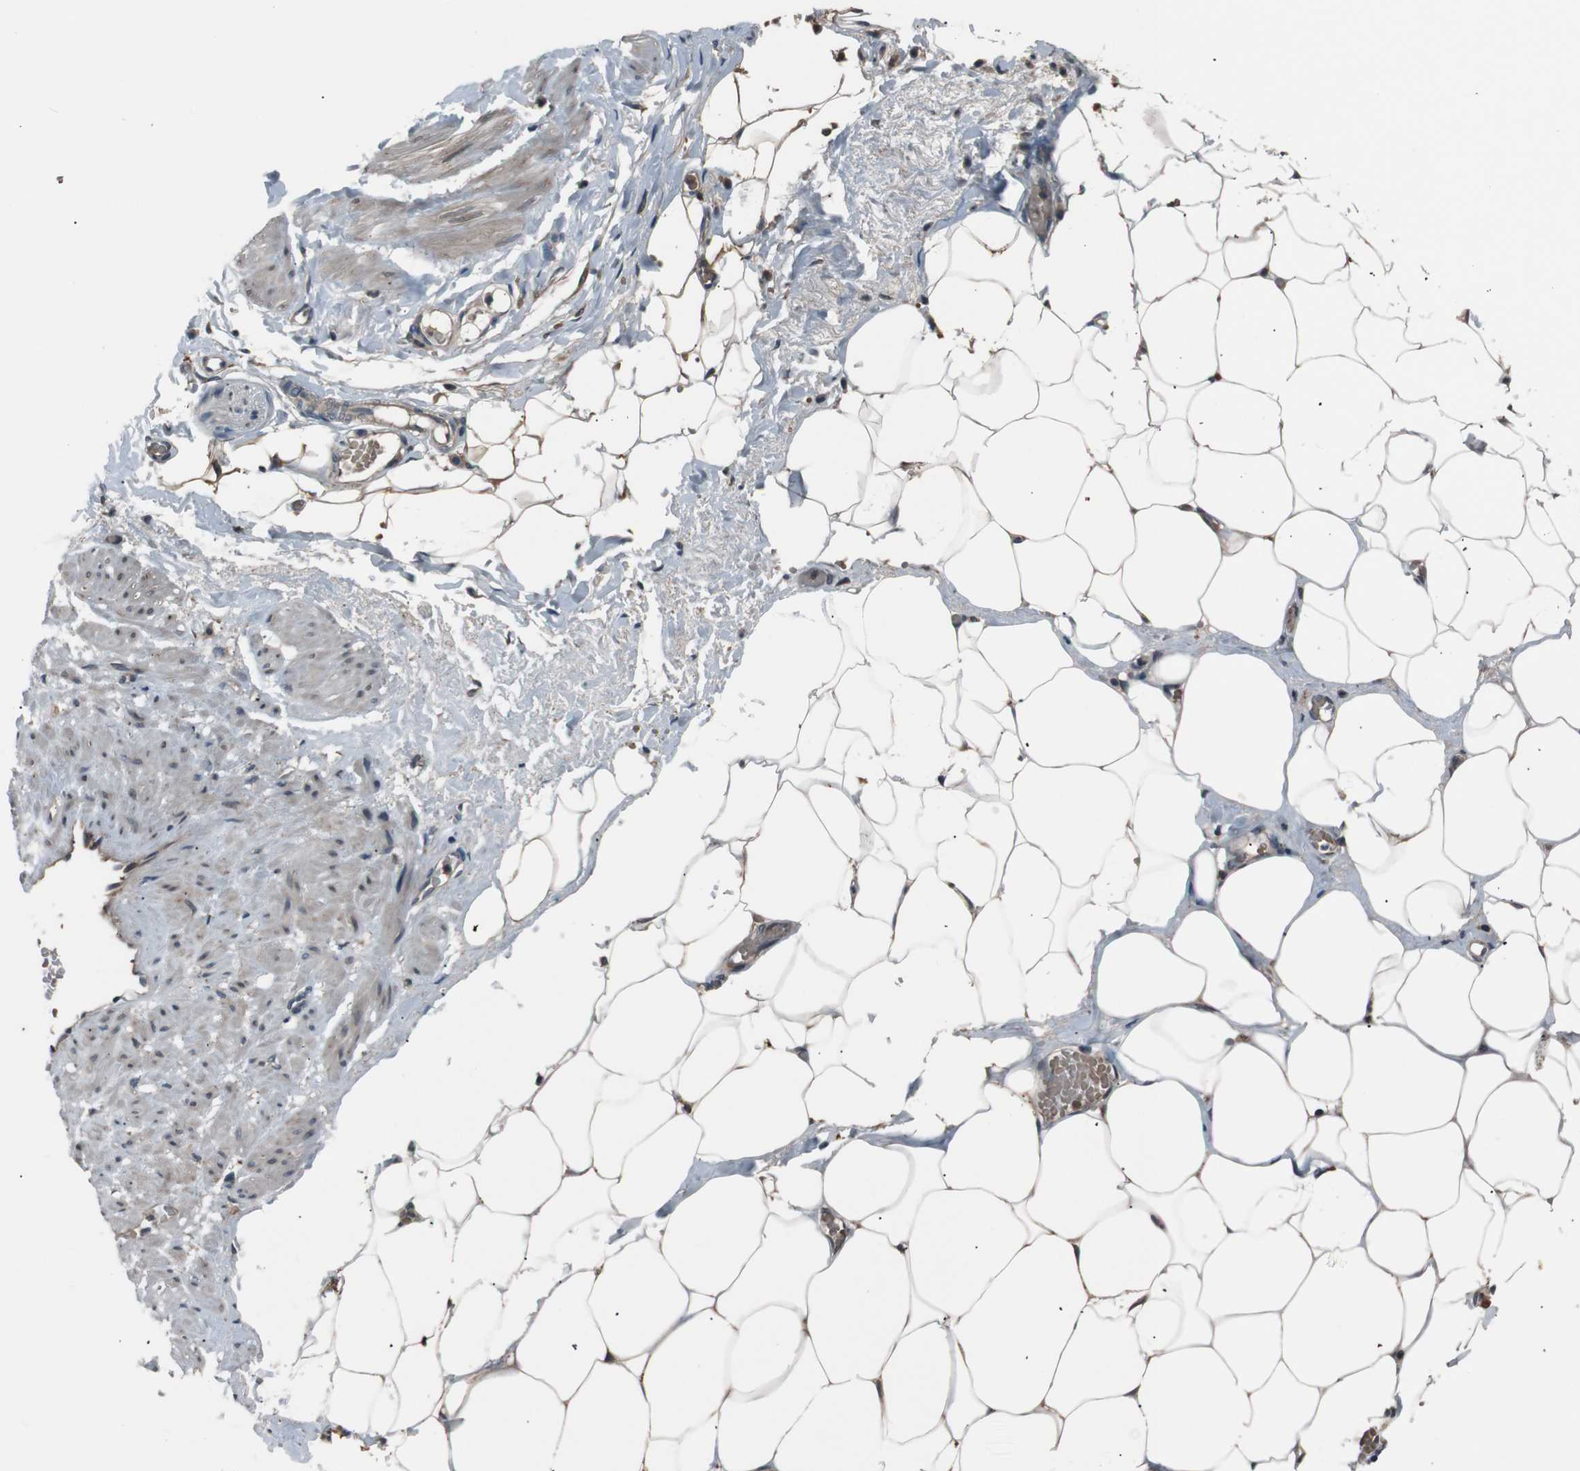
{"staining": {"intensity": "strong", "quantity": ">75%", "location": "cytoplasmic/membranous,nuclear"}, "tissue": "adipose tissue", "cell_type": "Adipocytes", "image_type": "normal", "snomed": [{"axis": "morphology", "description": "Normal tissue, NOS"}, {"axis": "topography", "description": "Soft tissue"}, {"axis": "topography", "description": "Vascular tissue"}], "caption": "Adipose tissue was stained to show a protein in brown. There is high levels of strong cytoplasmic/membranous,nuclear staining in approximately >75% of adipocytes. Nuclei are stained in blue.", "gene": "SIGMAR1", "patient": {"sex": "female", "age": 35}}